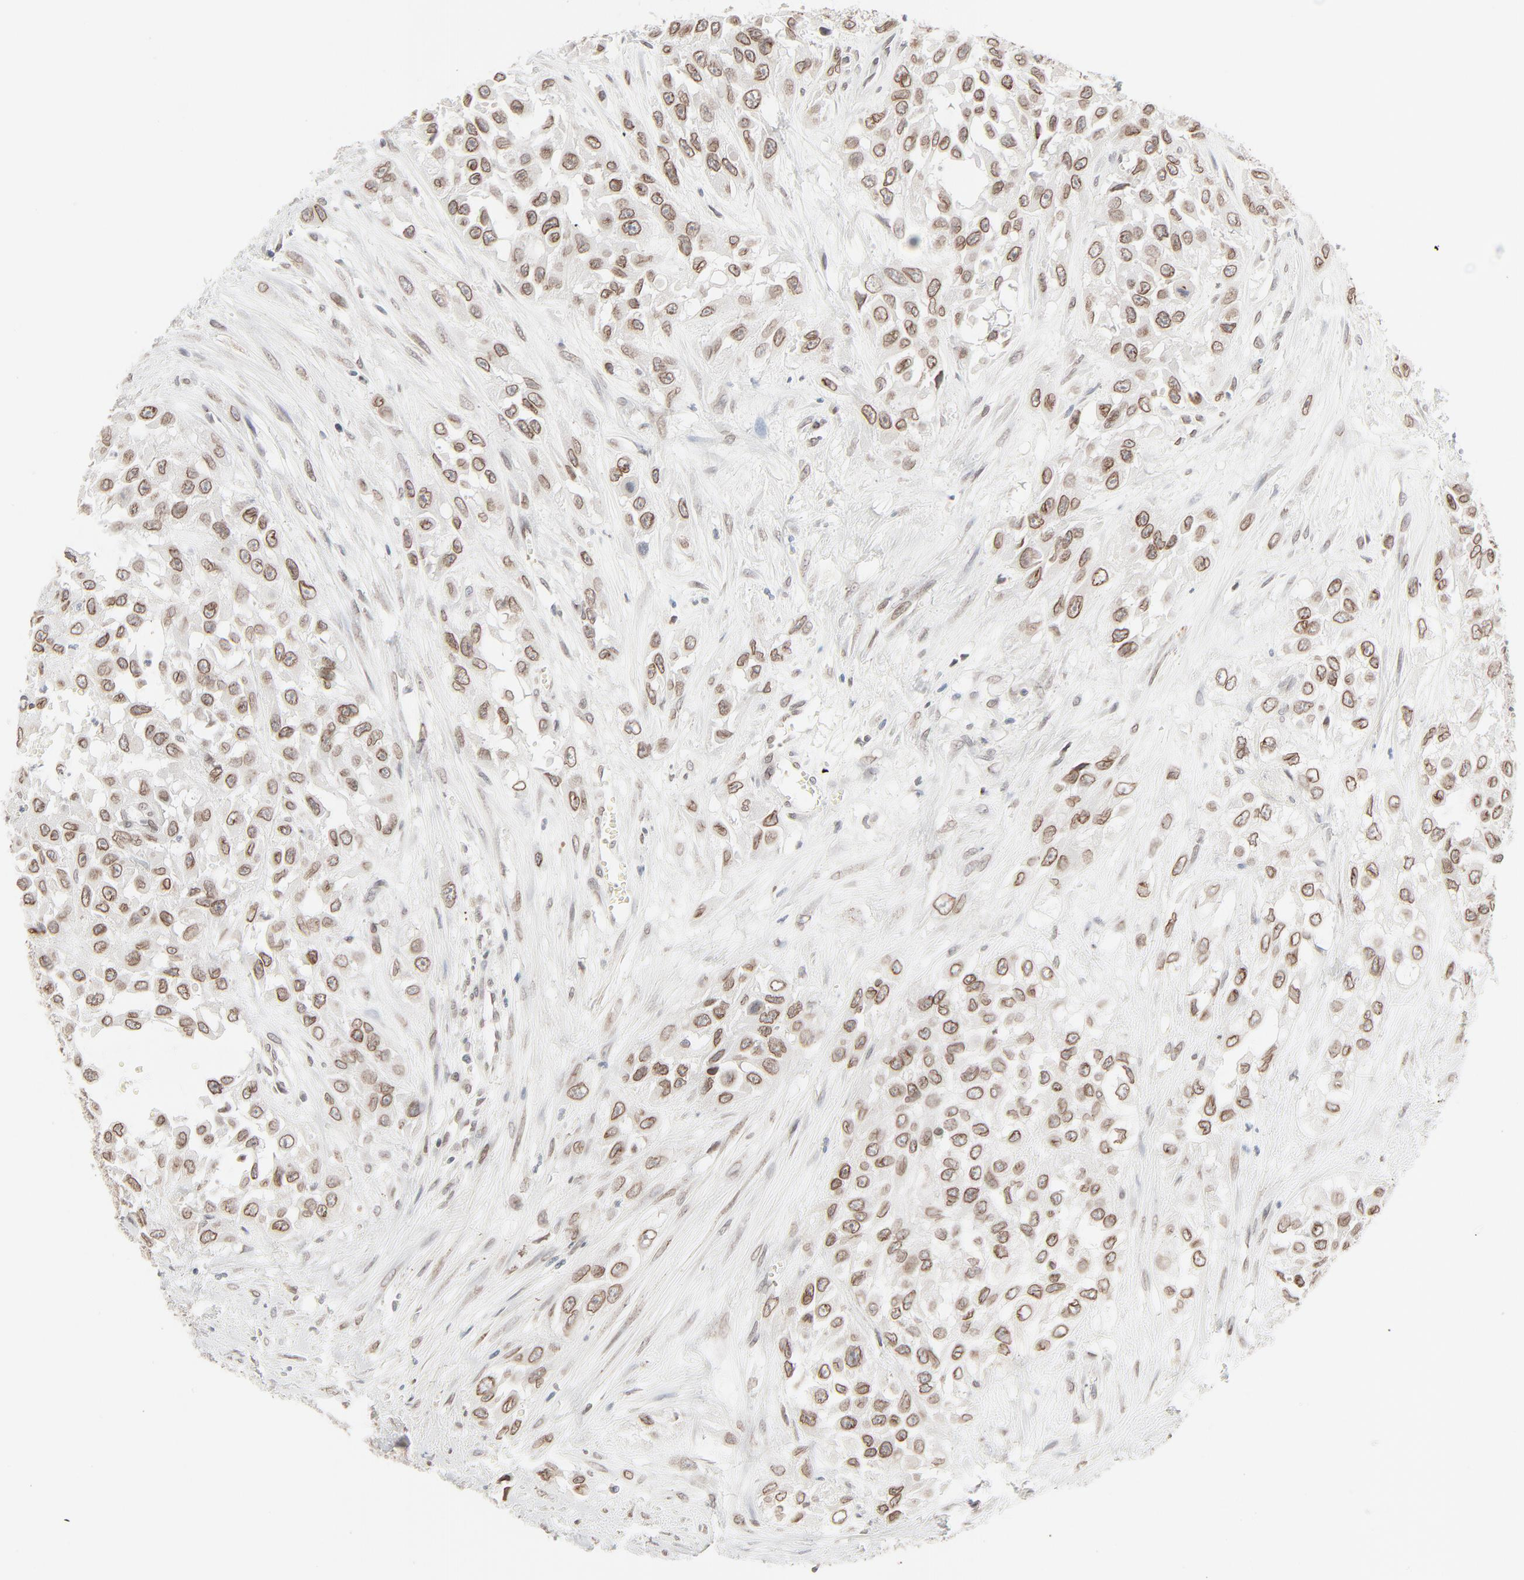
{"staining": {"intensity": "moderate", "quantity": ">75%", "location": "cytoplasmic/membranous,nuclear"}, "tissue": "urothelial cancer", "cell_type": "Tumor cells", "image_type": "cancer", "snomed": [{"axis": "morphology", "description": "Urothelial carcinoma, High grade"}, {"axis": "topography", "description": "Urinary bladder"}], "caption": "The micrograph exhibits a brown stain indicating the presence of a protein in the cytoplasmic/membranous and nuclear of tumor cells in urothelial cancer. (brown staining indicates protein expression, while blue staining denotes nuclei).", "gene": "MAD1L1", "patient": {"sex": "male", "age": 57}}